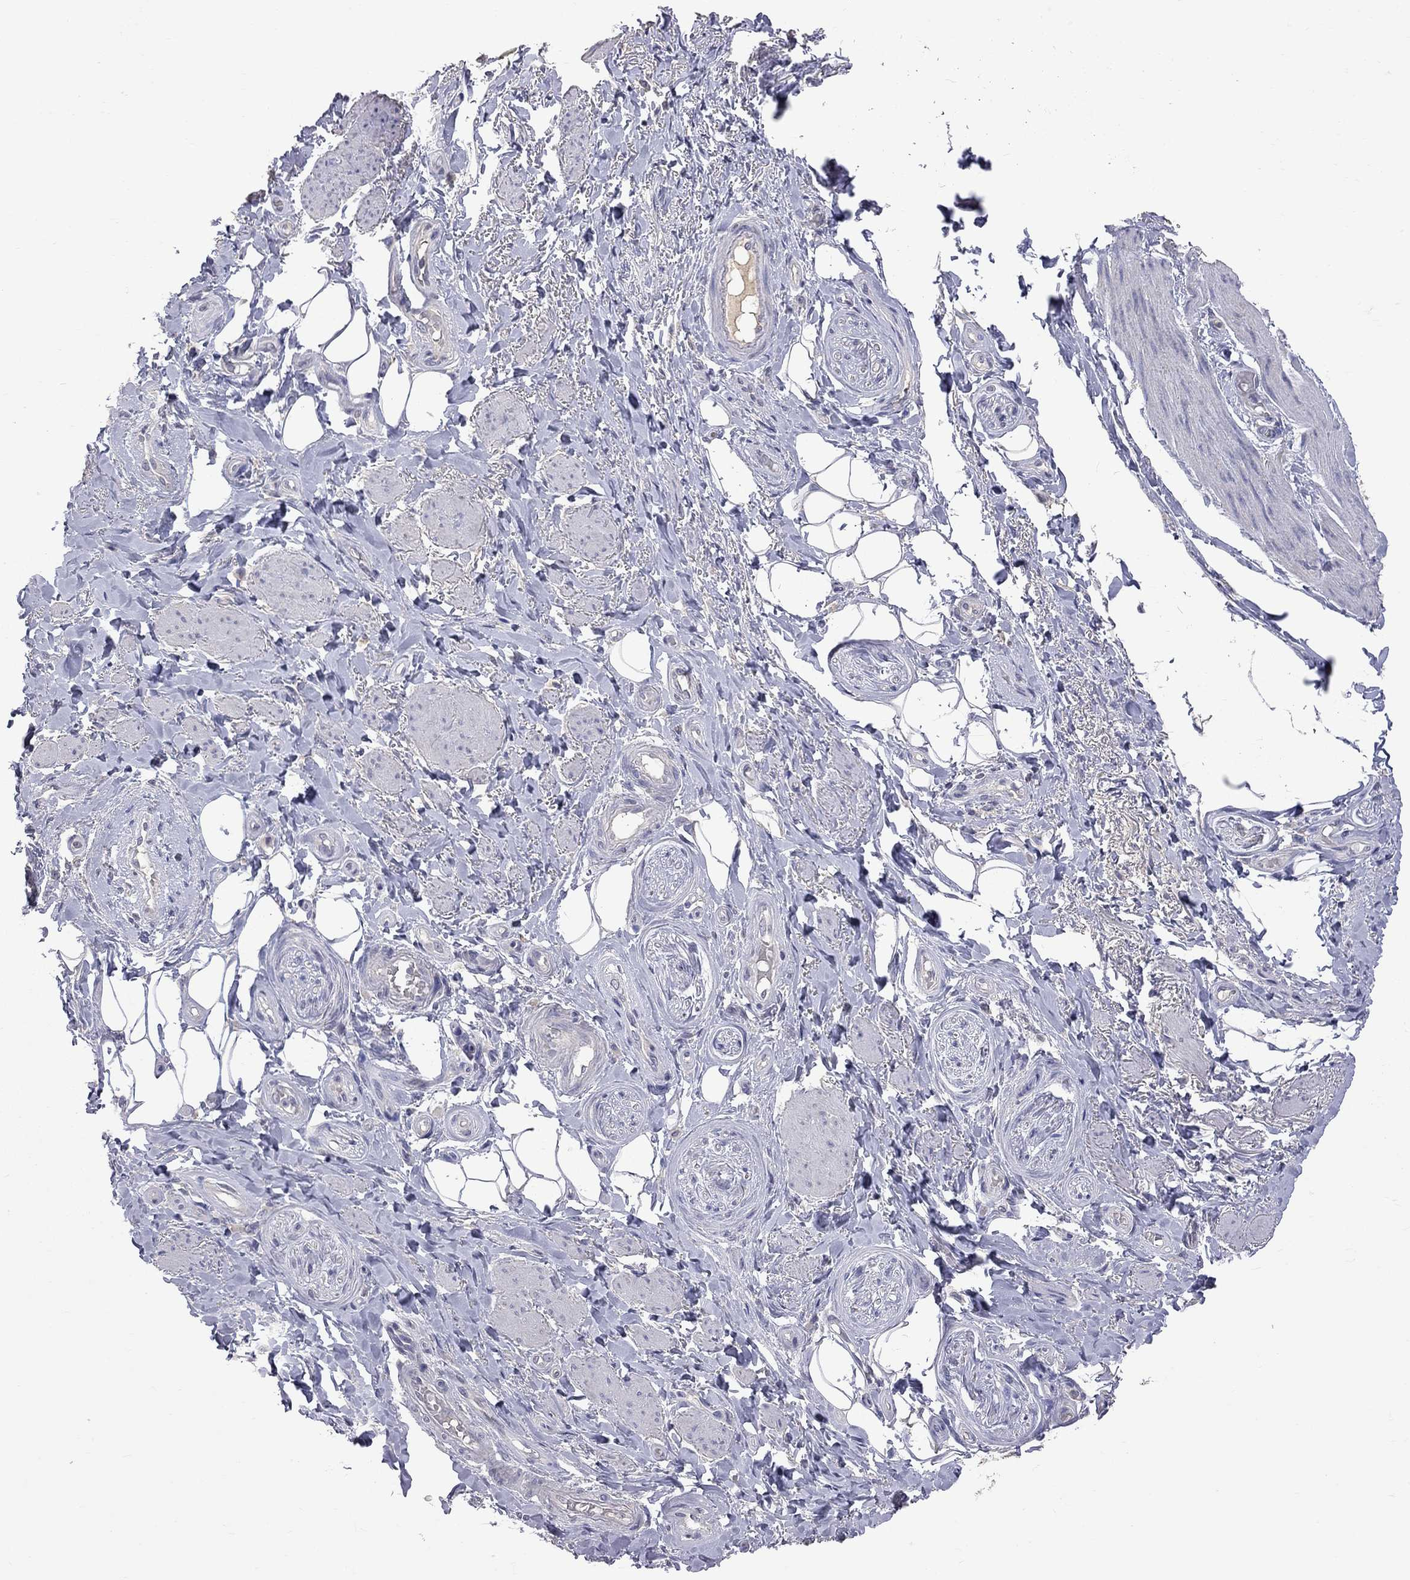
{"staining": {"intensity": "negative", "quantity": "none", "location": "none"}, "tissue": "adipose tissue", "cell_type": "Adipocytes", "image_type": "normal", "snomed": [{"axis": "morphology", "description": "Normal tissue, NOS"}, {"axis": "topography", "description": "Skeletal muscle"}, {"axis": "topography", "description": "Anal"}, {"axis": "topography", "description": "Peripheral nerve tissue"}], "caption": "DAB (3,3'-diaminobenzidine) immunohistochemical staining of benign adipose tissue shows no significant expression in adipocytes.", "gene": "HTR6", "patient": {"sex": "male", "age": 53}}